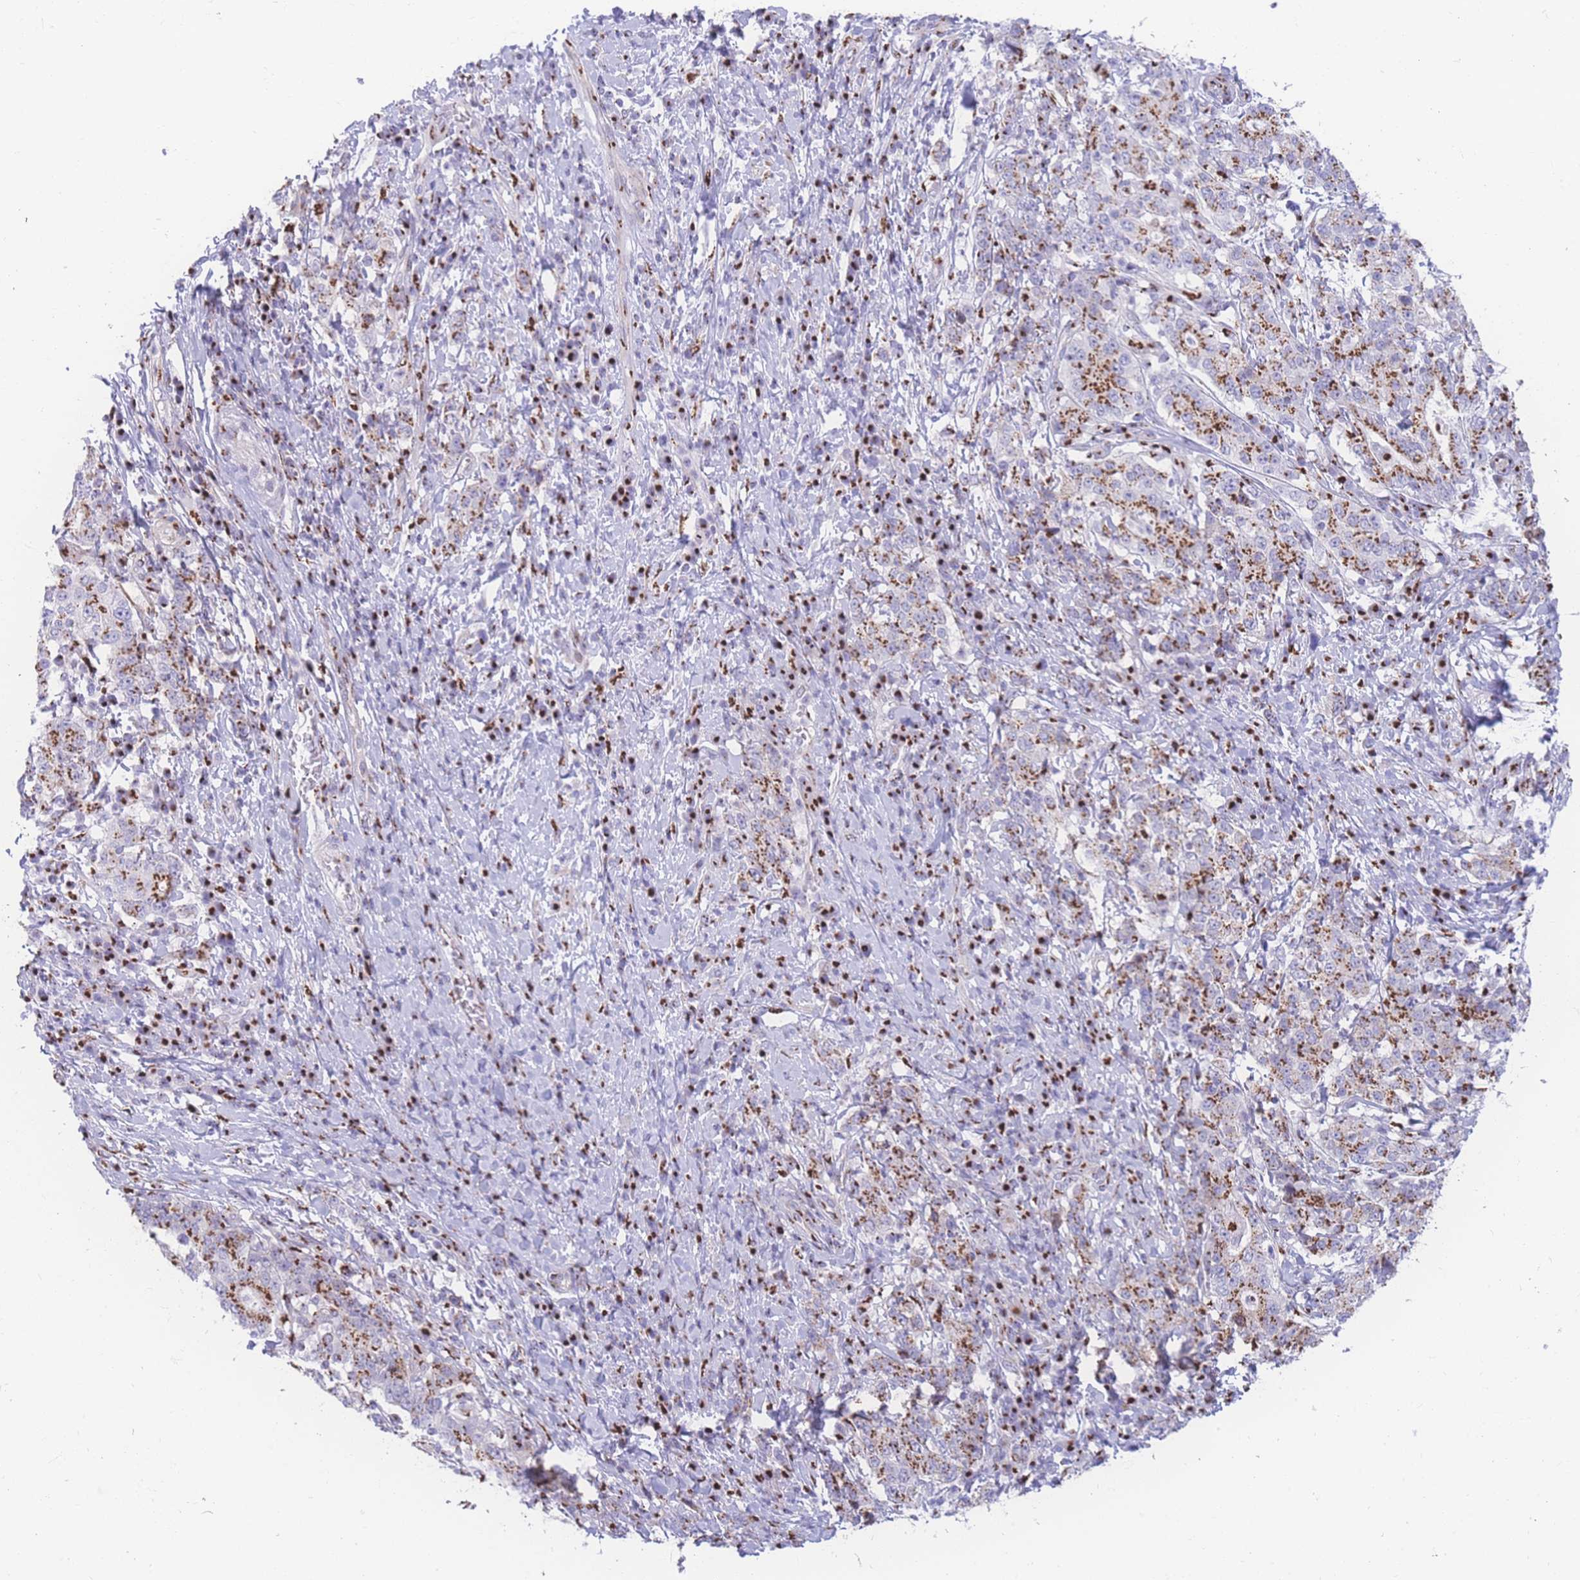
{"staining": {"intensity": "moderate", "quantity": ">75%", "location": "cytoplasmic/membranous"}, "tissue": "stomach cancer", "cell_type": "Tumor cells", "image_type": "cancer", "snomed": [{"axis": "morphology", "description": "Normal tissue, NOS"}, {"axis": "morphology", "description": "Adenocarcinoma, NOS"}, {"axis": "topography", "description": "Stomach, upper"}, {"axis": "topography", "description": "Stomach"}], "caption": "Immunohistochemistry photomicrograph of human adenocarcinoma (stomach) stained for a protein (brown), which exhibits medium levels of moderate cytoplasmic/membranous staining in approximately >75% of tumor cells.", "gene": "GOLM2", "patient": {"sex": "male", "age": 59}}